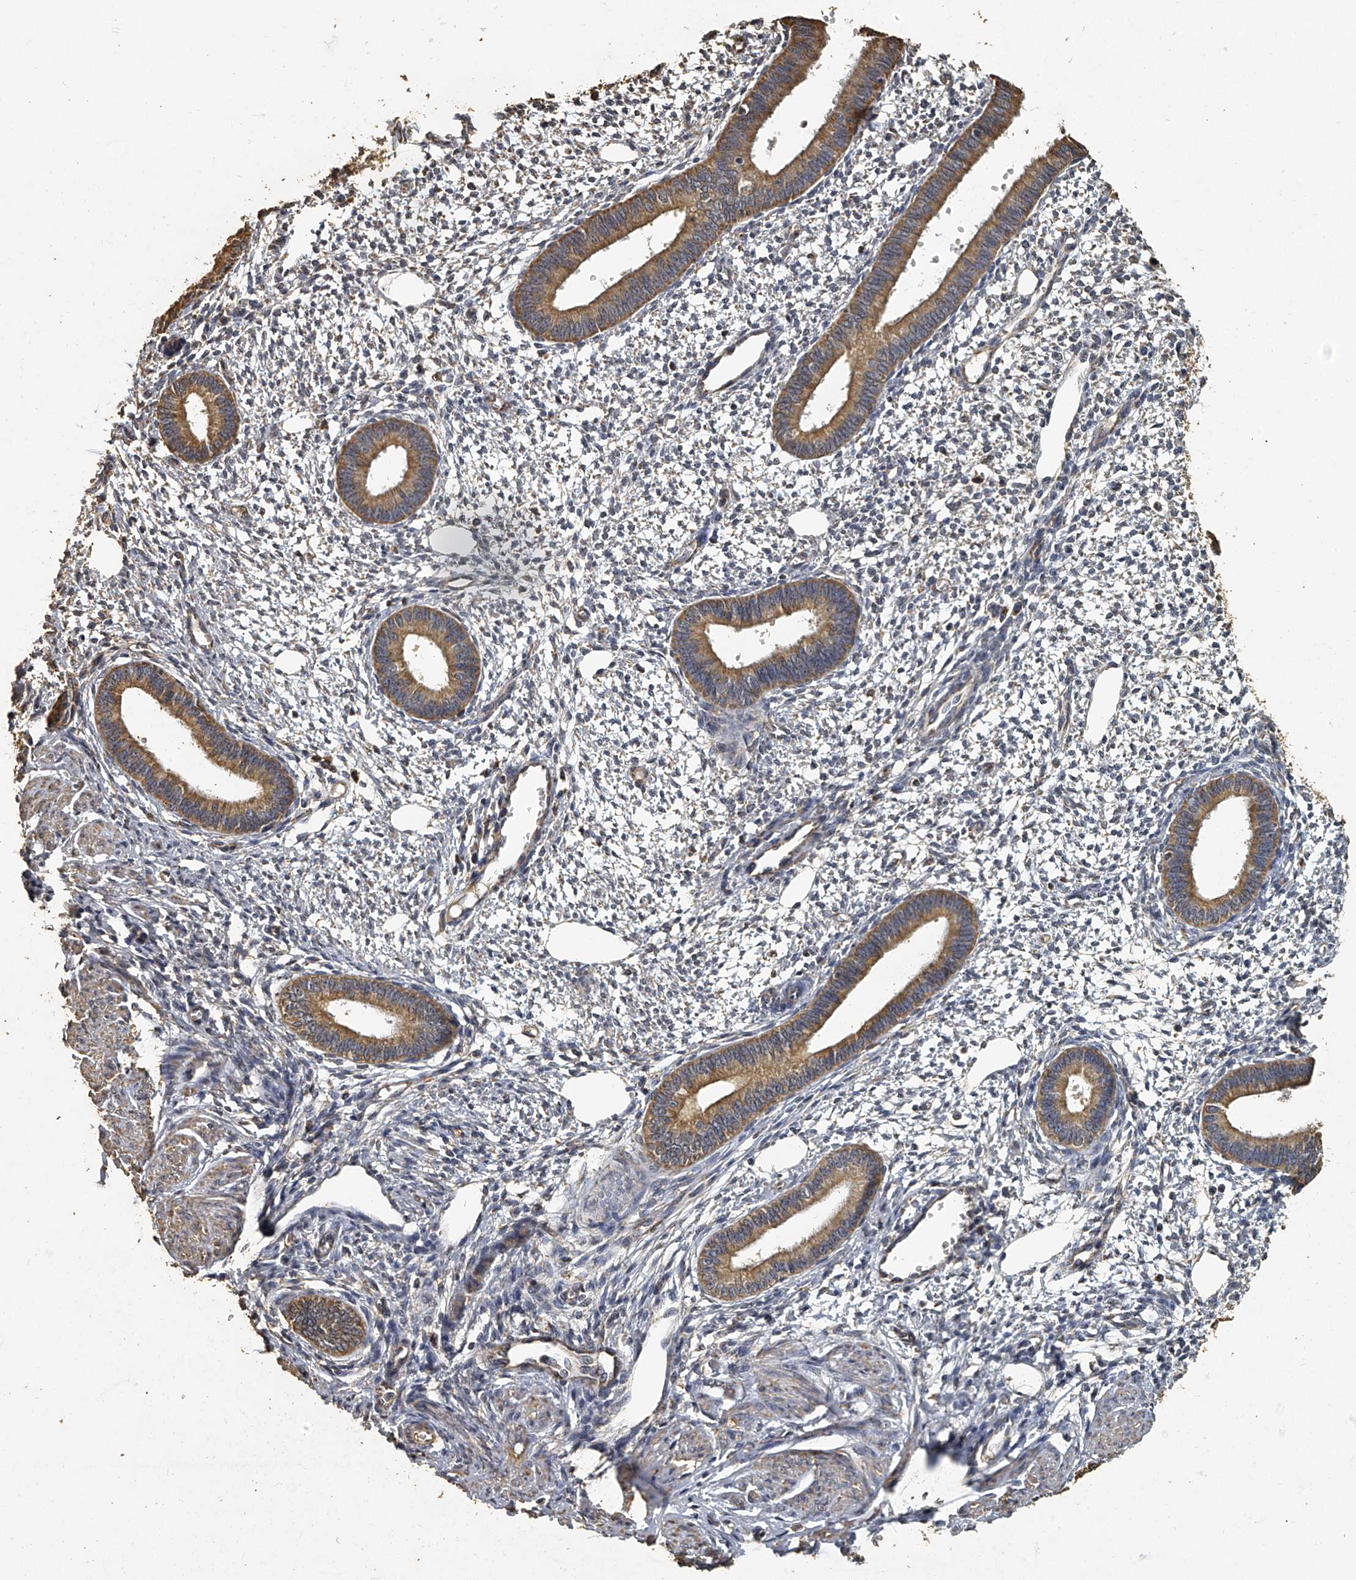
{"staining": {"intensity": "weak", "quantity": "25%-75%", "location": "cytoplasmic/membranous"}, "tissue": "endometrium", "cell_type": "Cells in endometrial stroma", "image_type": "normal", "snomed": [{"axis": "morphology", "description": "Normal tissue, NOS"}, {"axis": "topography", "description": "Endometrium"}], "caption": "Immunohistochemistry of unremarkable endometrium shows low levels of weak cytoplasmic/membranous staining in approximately 25%-75% of cells in endometrial stroma.", "gene": "MRPL28", "patient": {"sex": "female", "age": 46}}